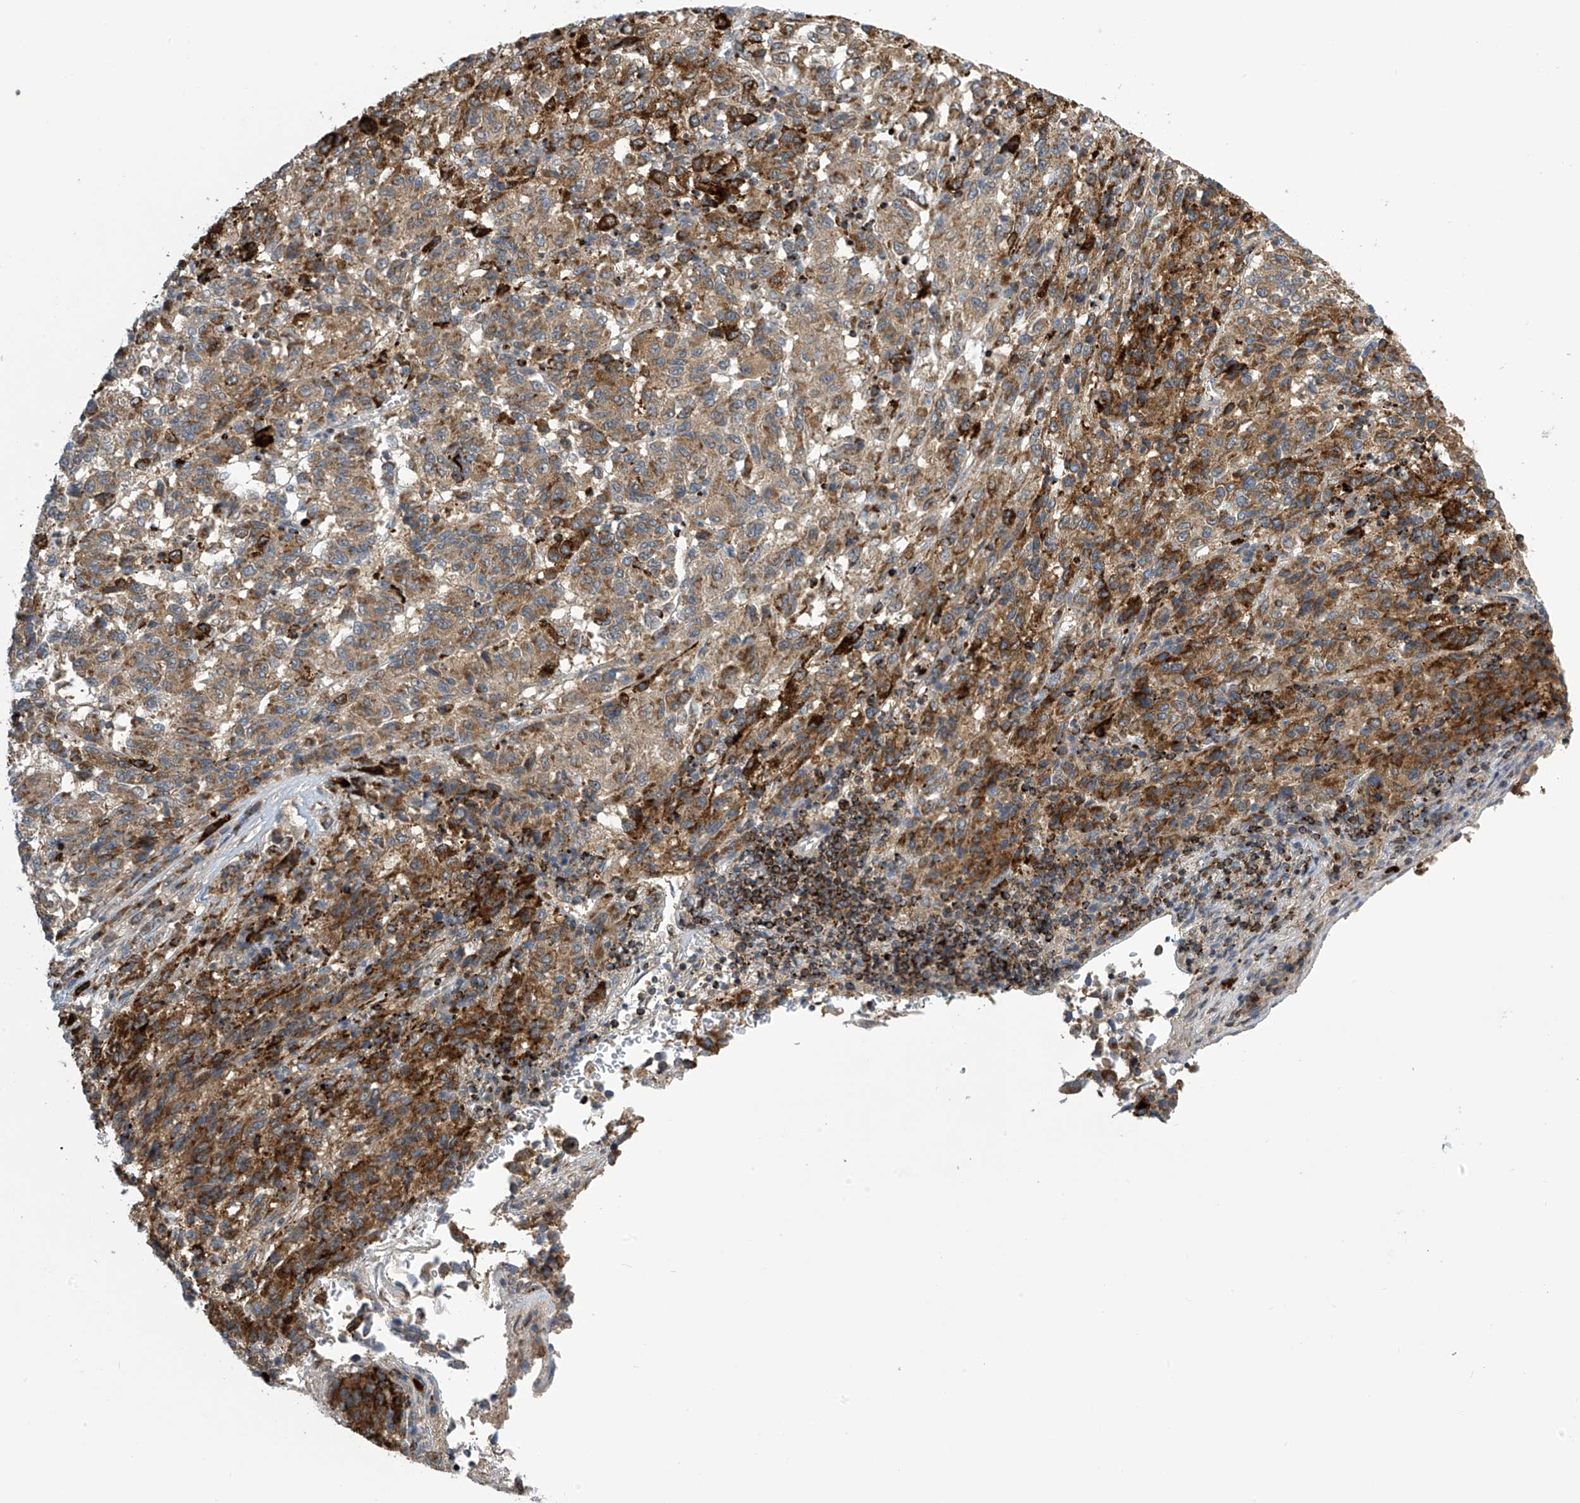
{"staining": {"intensity": "moderate", "quantity": ">75%", "location": "cytoplasmic/membranous"}, "tissue": "melanoma", "cell_type": "Tumor cells", "image_type": "cancer", "snomed": [{"axis": "morphology", "description": "Malignant melanoma, Metastatic site"}, {"axis": "topography", "description": "Lung"}], "caption": "A histopathology image of human malignant melanoma (metastatic site) stained for a protein shows moderate cytoplasmic/membranous brown staining in tumor cells. The staining was performed using DAB (3,3'-diaminobenzidine) to visualize the protein expression in brown, while the nuclei were stained in blue with hematoxylin (Magnification: 20x).", "gene": "IBA57", "patient": {"sex": "male", "age": 64}}